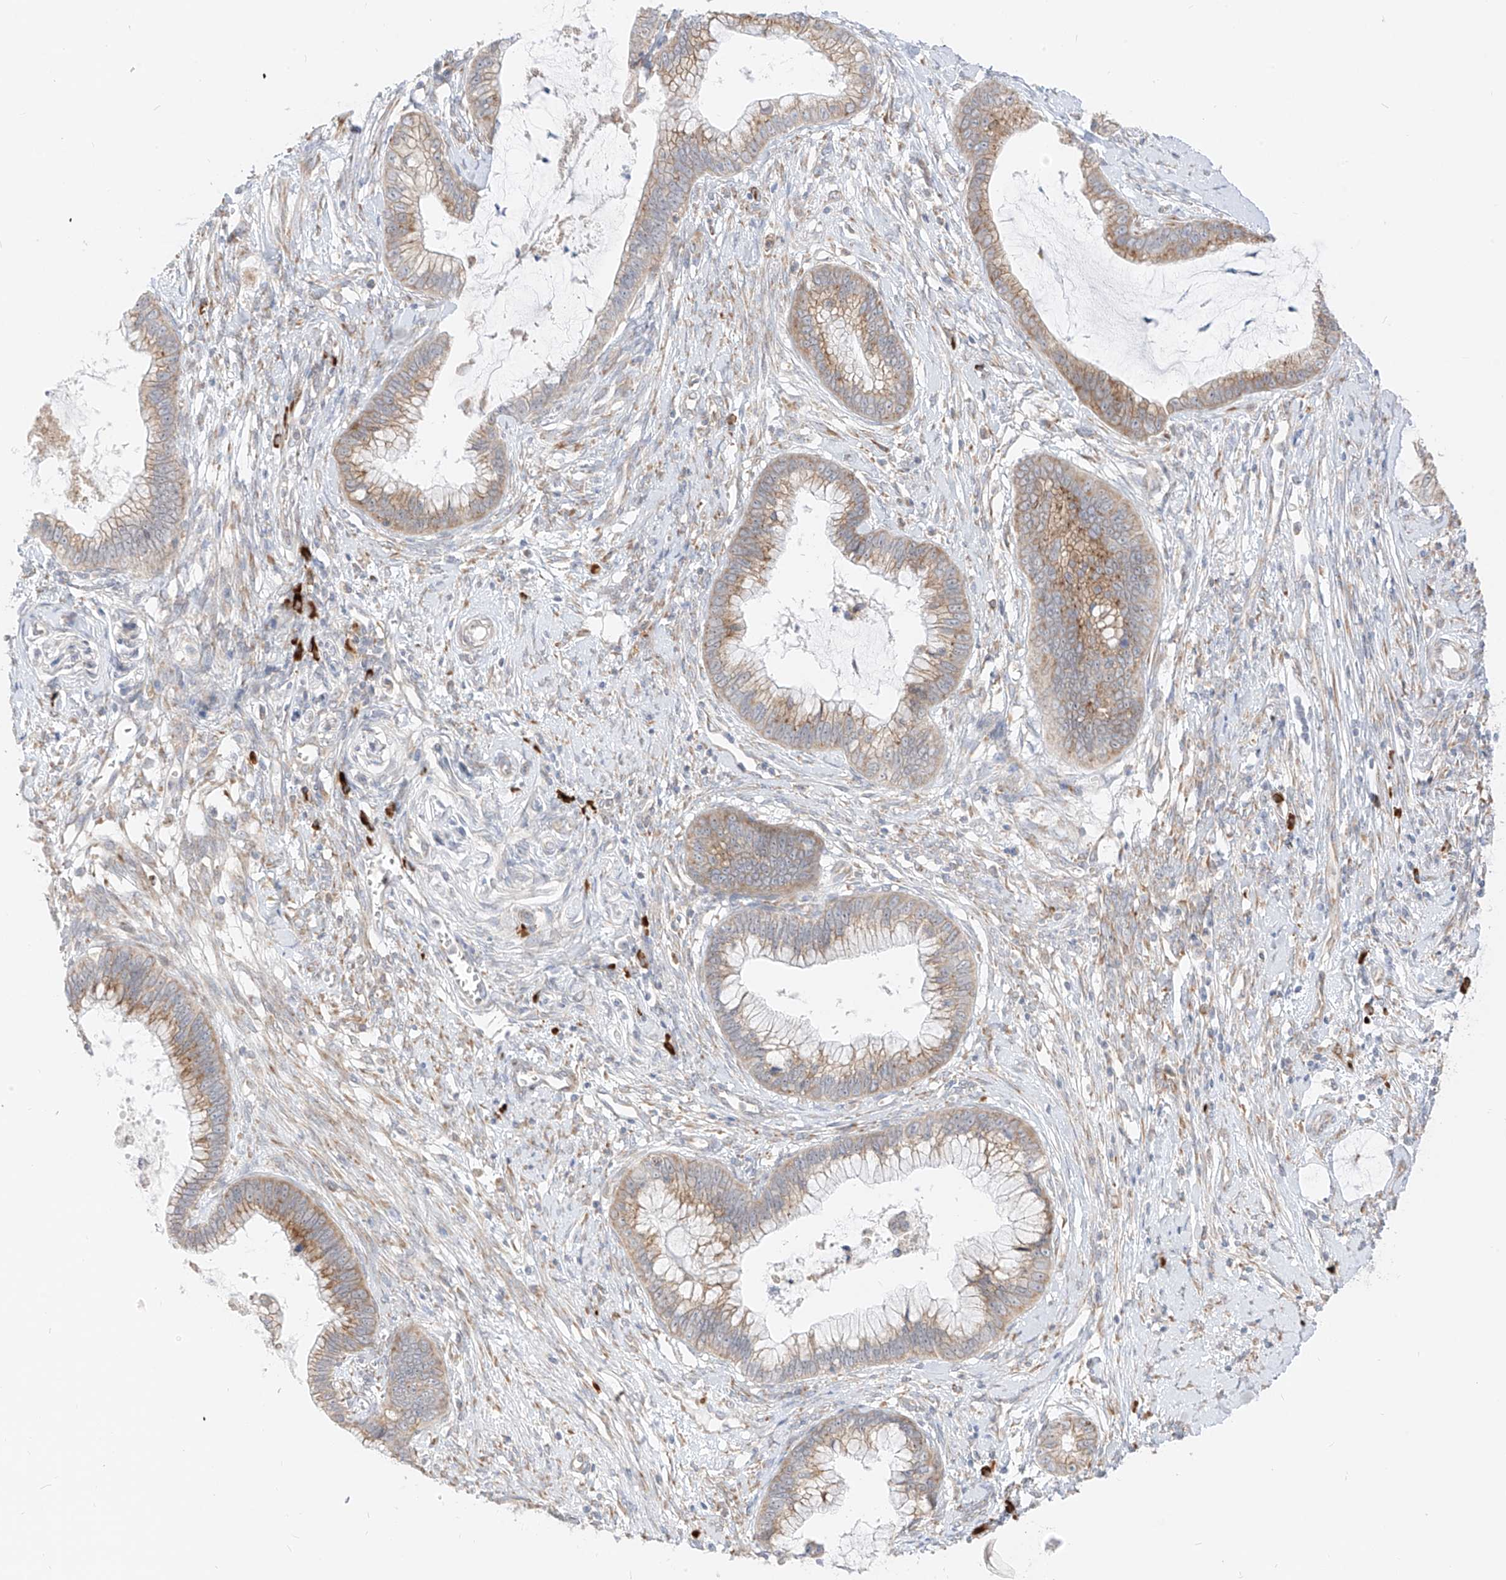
{"staining": {"intensity": "moderate", "quantity": "25%-75%", "location": "cytoplasmic/membranous"}, "tissue": "cervical cancer", "cell_type": "Tumor cells", "image_type": "cancer", "snomed": [{"axis": "morphology", "description": "Adenocarcinoma, NOS"}, {"axis": "topography", "description": "Cervix"}], "caption": "Immunohistochemistry (IHC) of adenocarcinoma (cervical) displays medium levels of moderate cytoplasmic/membranous positivity in approximately 25%-75% of tumor cells. The staining is performed using DAB (3,3'-diaminobenzidine) brown chromogen to label protein expression. The nuclei are counter-stained blue using hematoxylin.", "gene": "STT3A", "patient": {"sex": "female", "age": 44}}